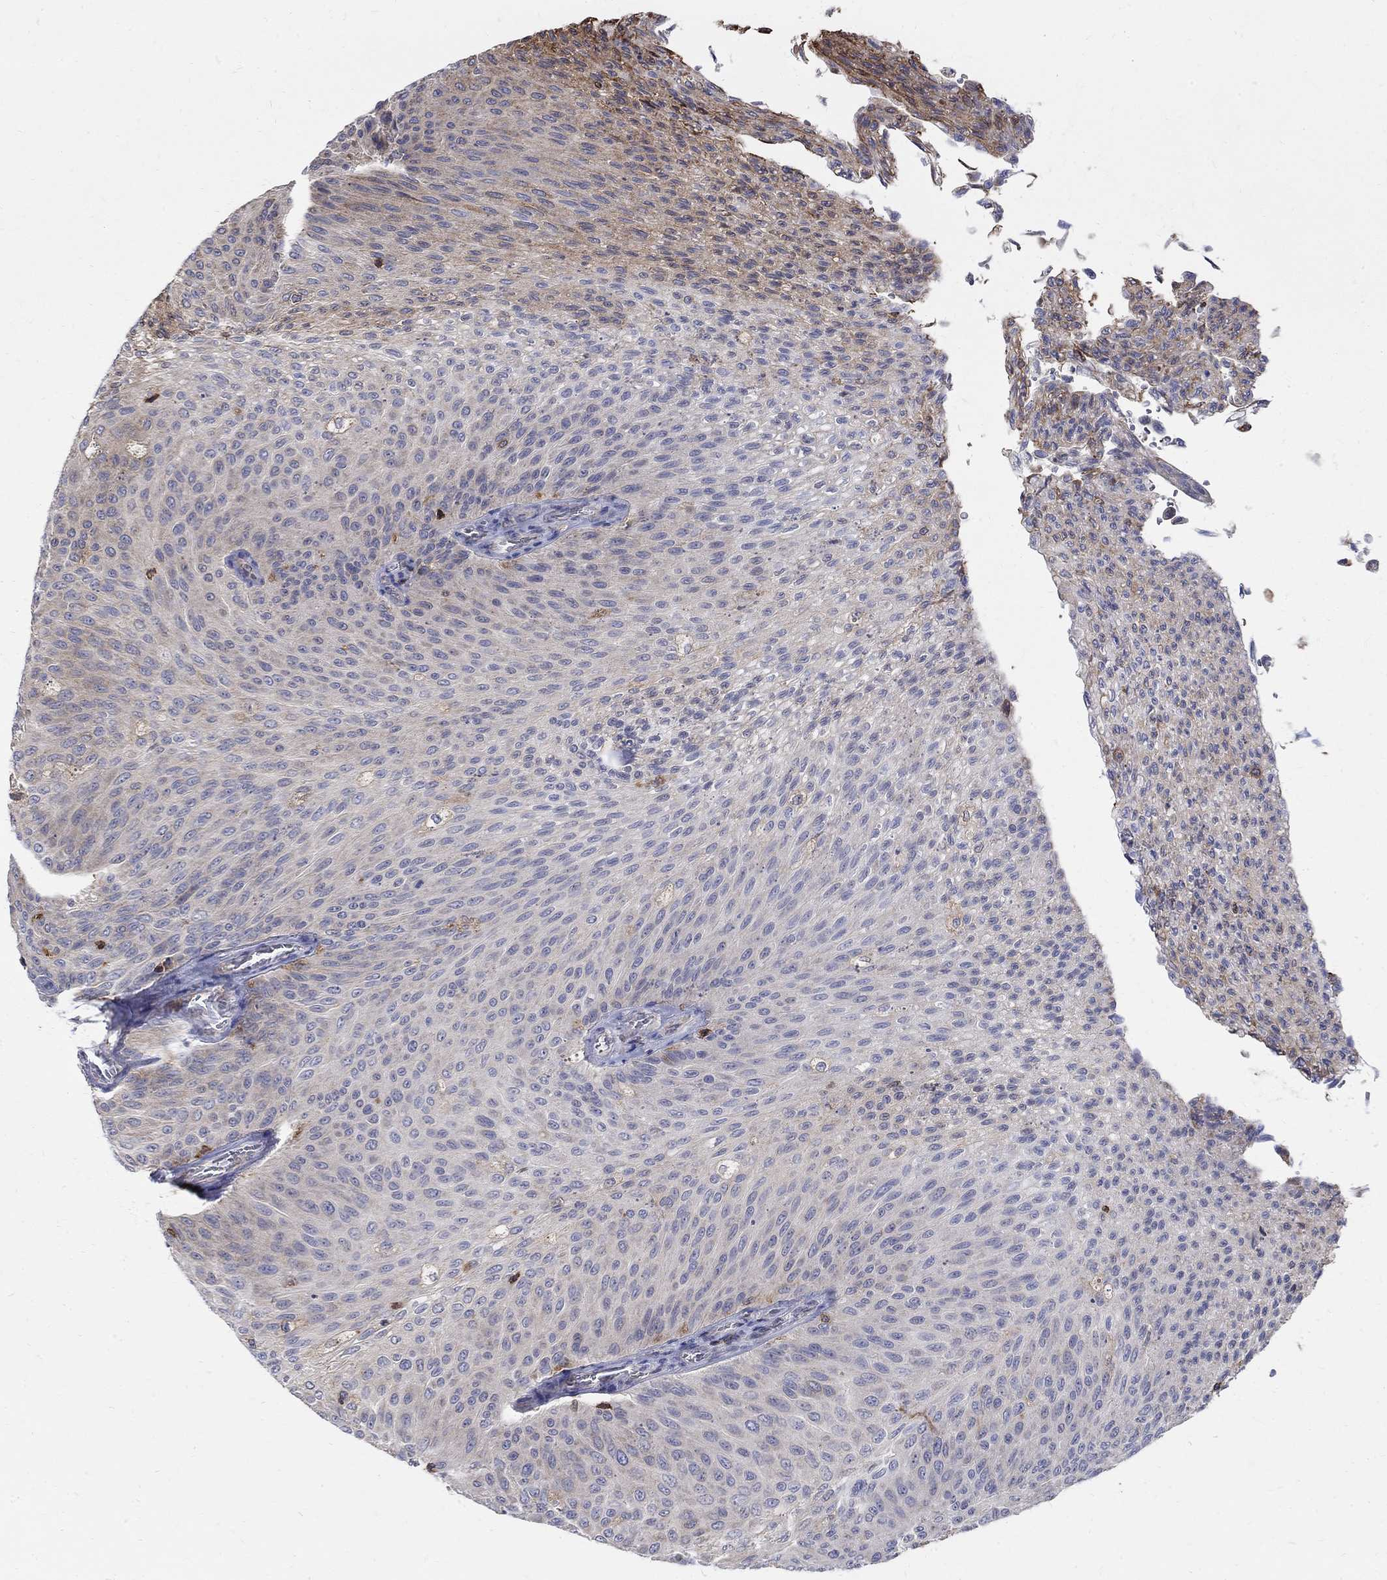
{"staining": {"intensity": "weak", "quantity": "25%-75%", "location": "cytoplasmic/membranous"}, "tissue": "urothelial cancer", "cell_type": "Tumor cells", "image_type": "cancer", "snomed": [{"axis": "morphology", "description": "Urothelial carcinoma, Low grade"}, {"axis": "topography", "description": "Ureter, NOS"}, {"axis": "topography", "description": "Urinary bladder"}], "caption": "Immunohistochemical staining of urothelial cancer exhibits low levels of weak cytoplasmic/membranous staining in about 25%-75% of tumor cells.", "gene": "AGAP2", "patient": {"sex": "male", "age": 78}}